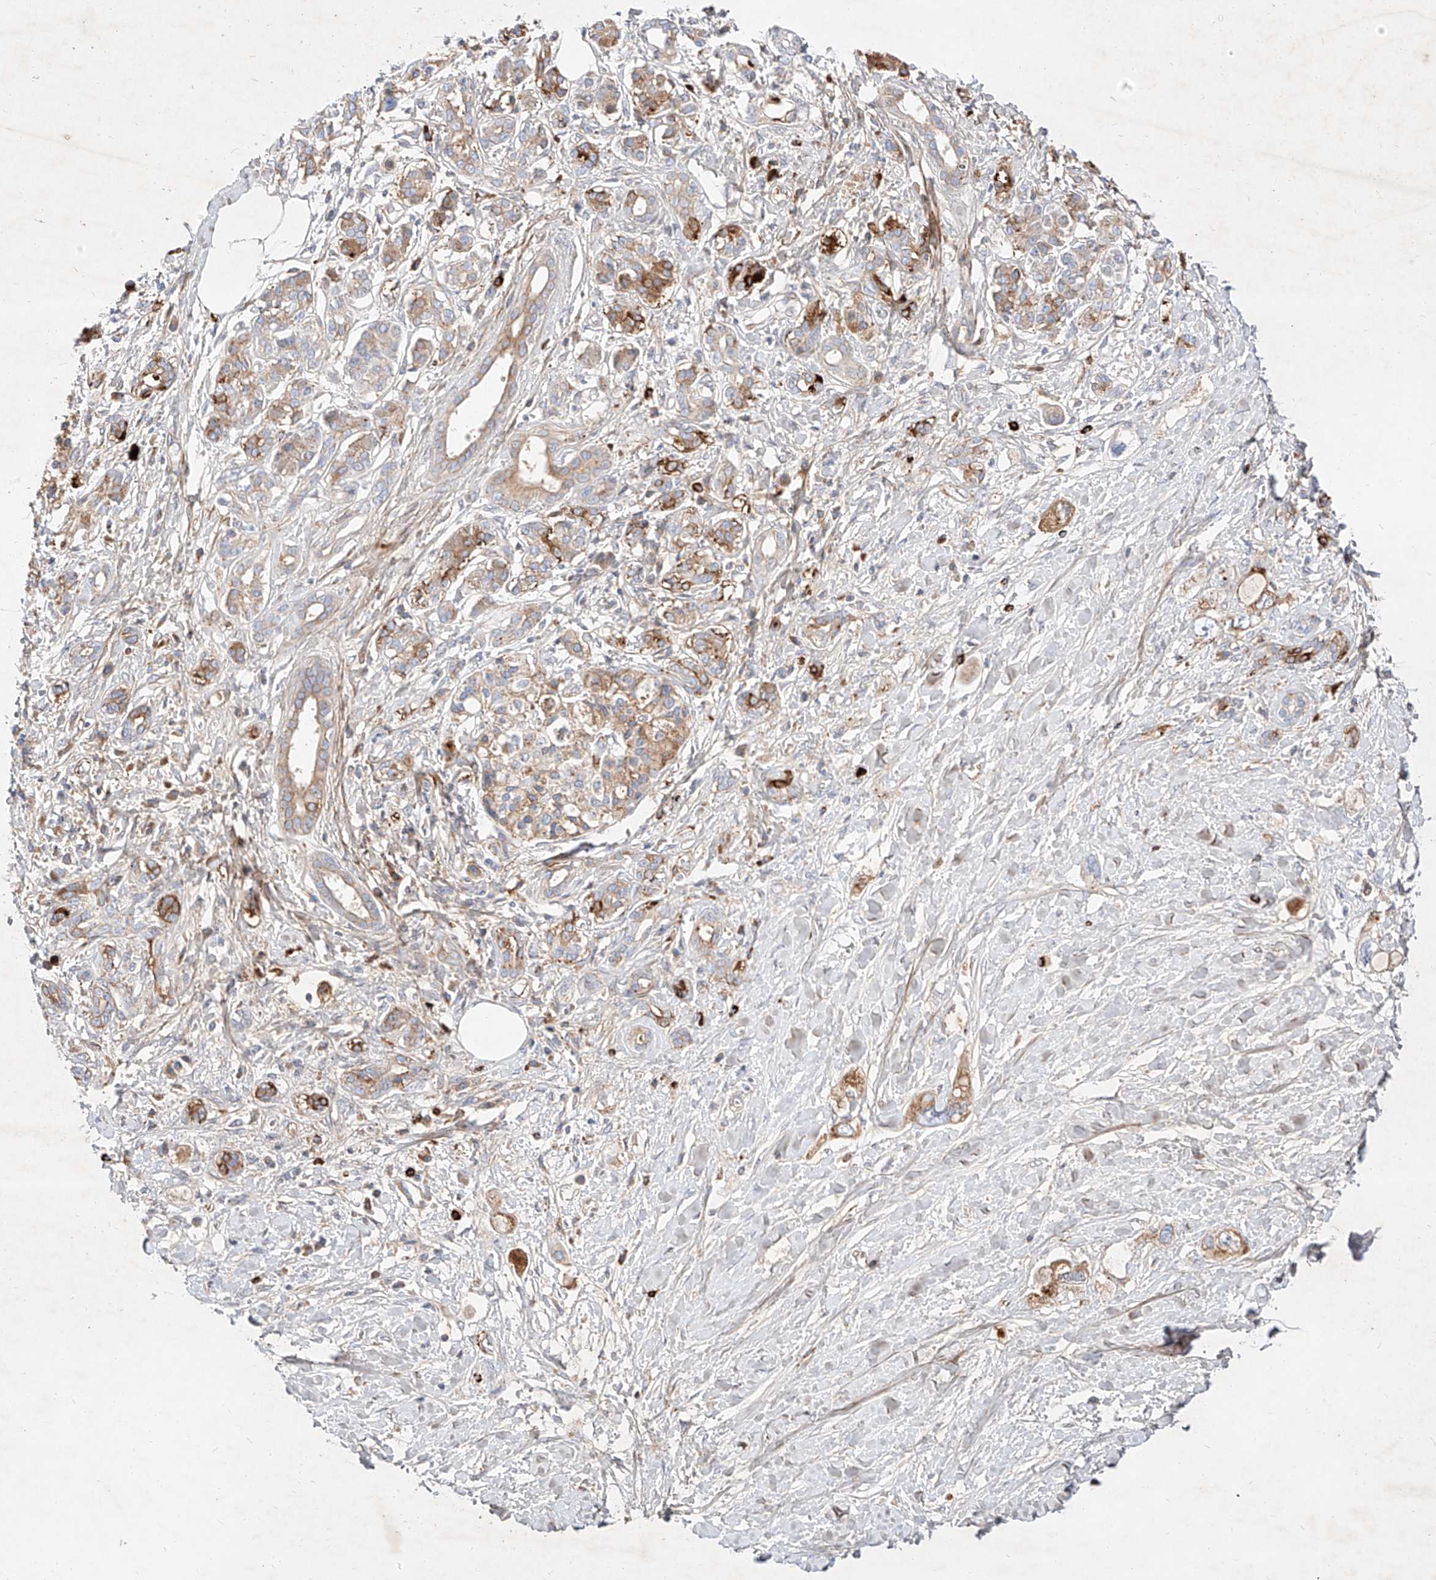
{"staining": {"intensity": "moderate", "quantity": "<25%", "location": "cytoplasmic/membranous"}, "tissue": "pancreatic cancer", "cell_type": "Tumor cells", "image_type": "cancer", "snomed": [{"axis": "morphology", "description": "Adenocarcinoma, NOS"}, {"axis": "topography", "description": "Pancreas"}], "caption": "High-magnification brightfield microscopy of pancreatic adenocarcinoma stained with DAB (brown) and counterstained with hematoxylin (blue). tumor cells exhibit moderate cytoplasmic/membranous positivity is present in about<25% of cells. The staining was performed using DAB, with brown indicating positive protein expression. Nuclei are stained blue with hematoxylin.", "gene": "OSGEPL1", "patient": {"sex": "female", "age": 56}}